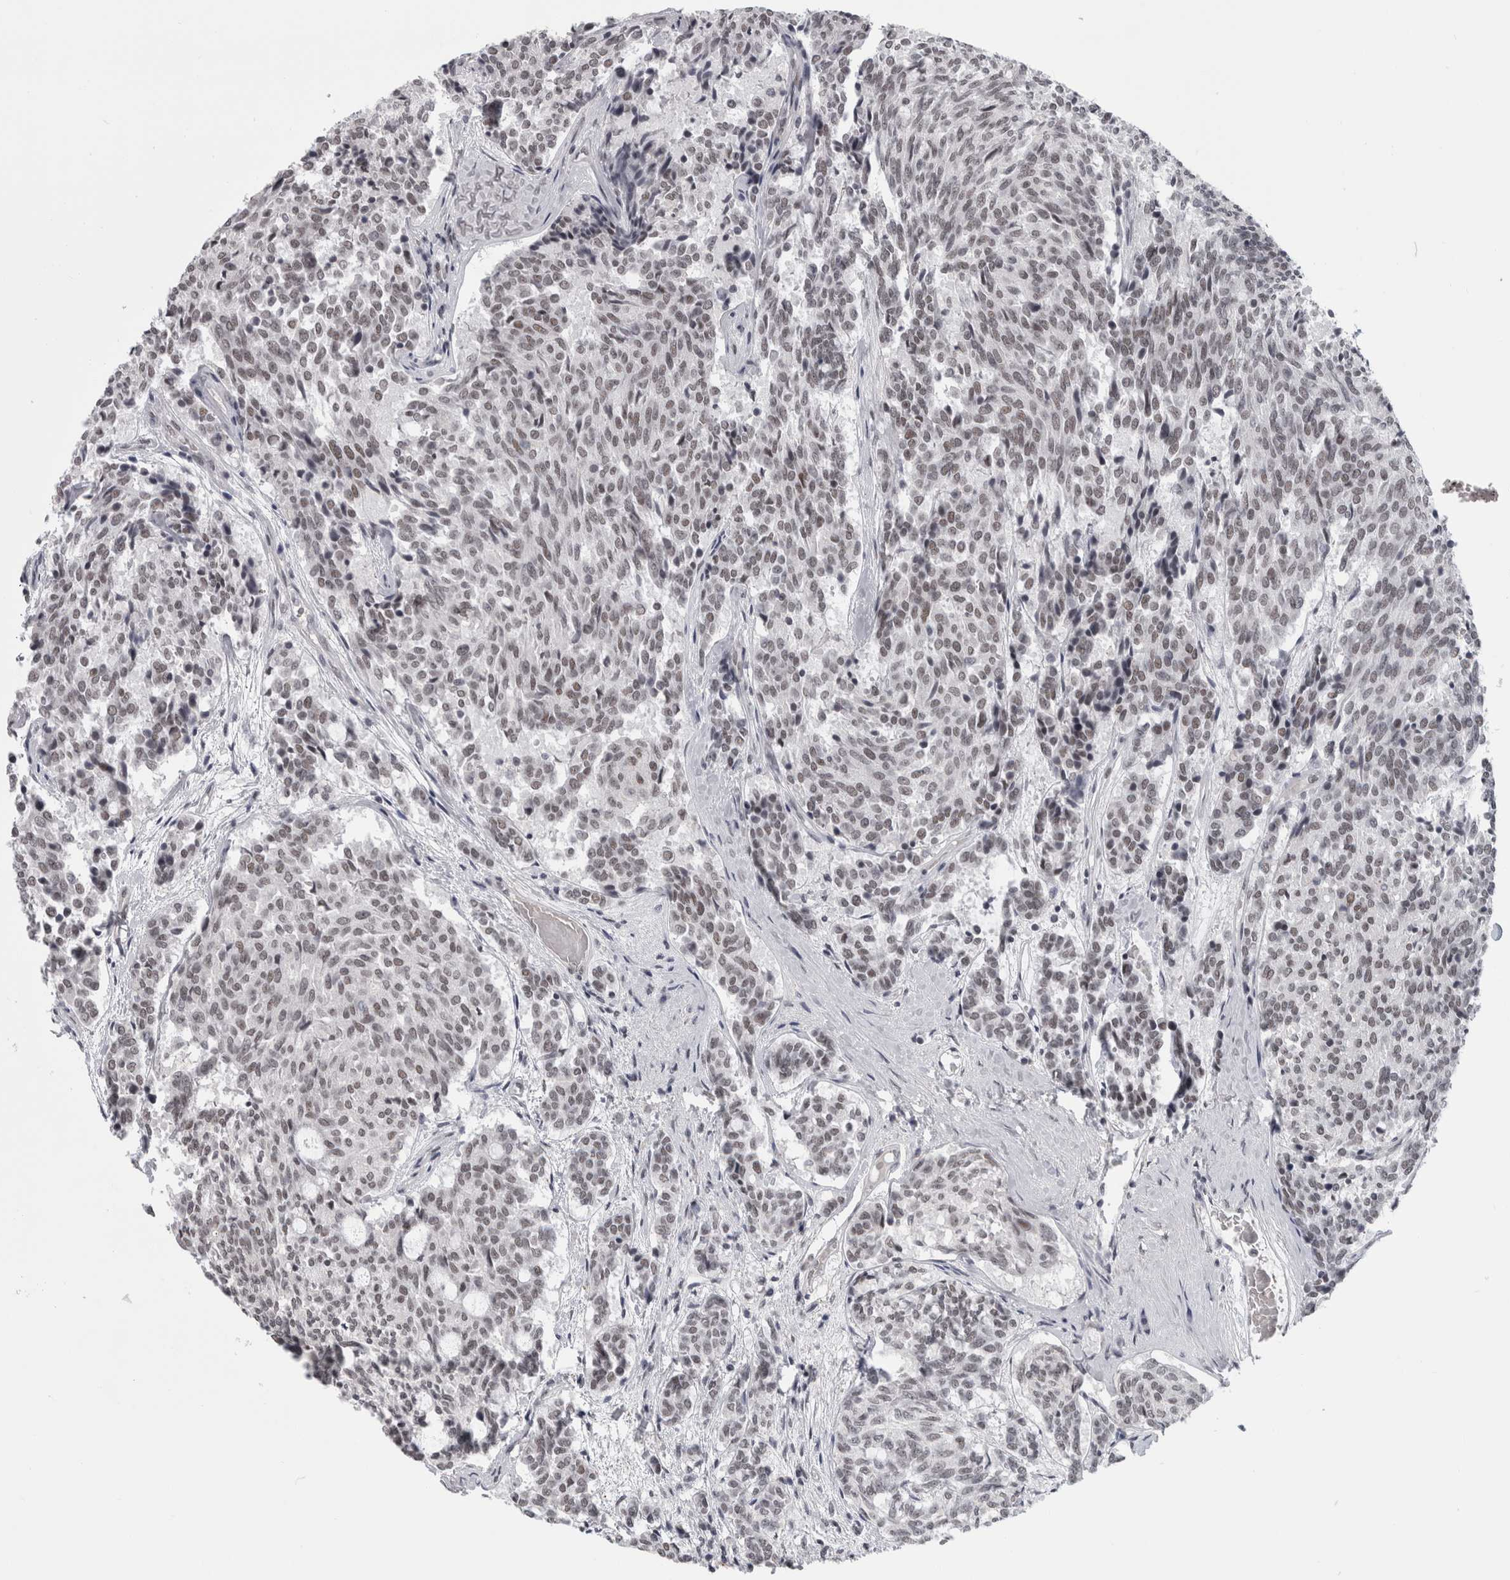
{"staining": {"intensity": "weak", "quantity": "25%-75%", "location": "nuclear"}, "tissue": "carcinoid", "cell_type": "Tumor cells", "image_type": "cancer", "snomed": [{"axis": "morphology", "description": "Carcinoid, malignant, NOS"}, {"axis": "topography", "description": "Pancreas"}], "caption": "IHC (DAB (3,3'-diaminobenzidine)) staining of malignant carcinoid demonstrates weak nuclear protein staining in approximately 25%-75% of tumor cells.", "gene": "ARID4B", "patient": {"sex": "female", "age": 54}}